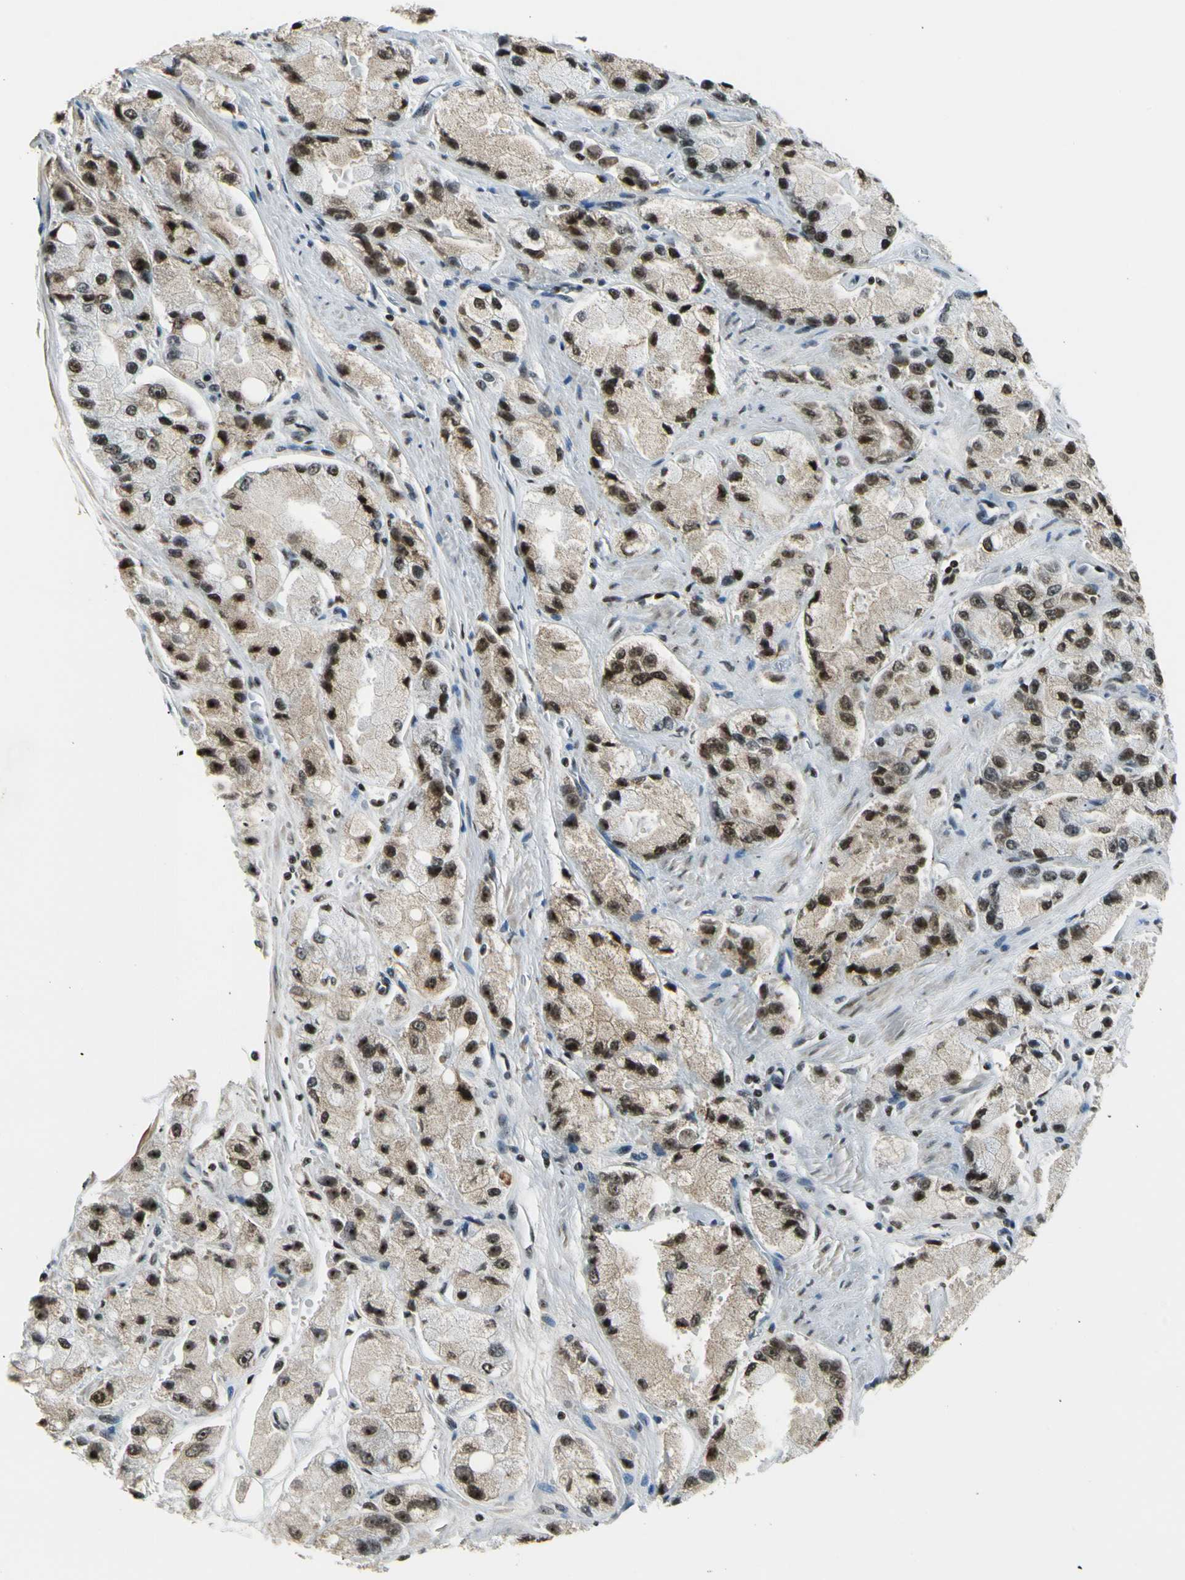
{"staining": {"intensity": "strong", "quantity": ">75%", "location": "nuclear"}, "tissue": "prostate cancer", "cell_type": "Tumor cells", "image_type": "cancer", "snomed": [{"axis": "morphology", "description": "Adenocarcinoma, High grade"}, {"axis": "topography", "description": "Prostate"}], "caption": "There is high levels of strong nuclear positivity in tumor cells of prostate adenocarcinoma (high-grade), as demonstrated by immunohistochemical staining (brown color).", "gene": "UBTF", "patient": {"sex": "male", "age": 58}}